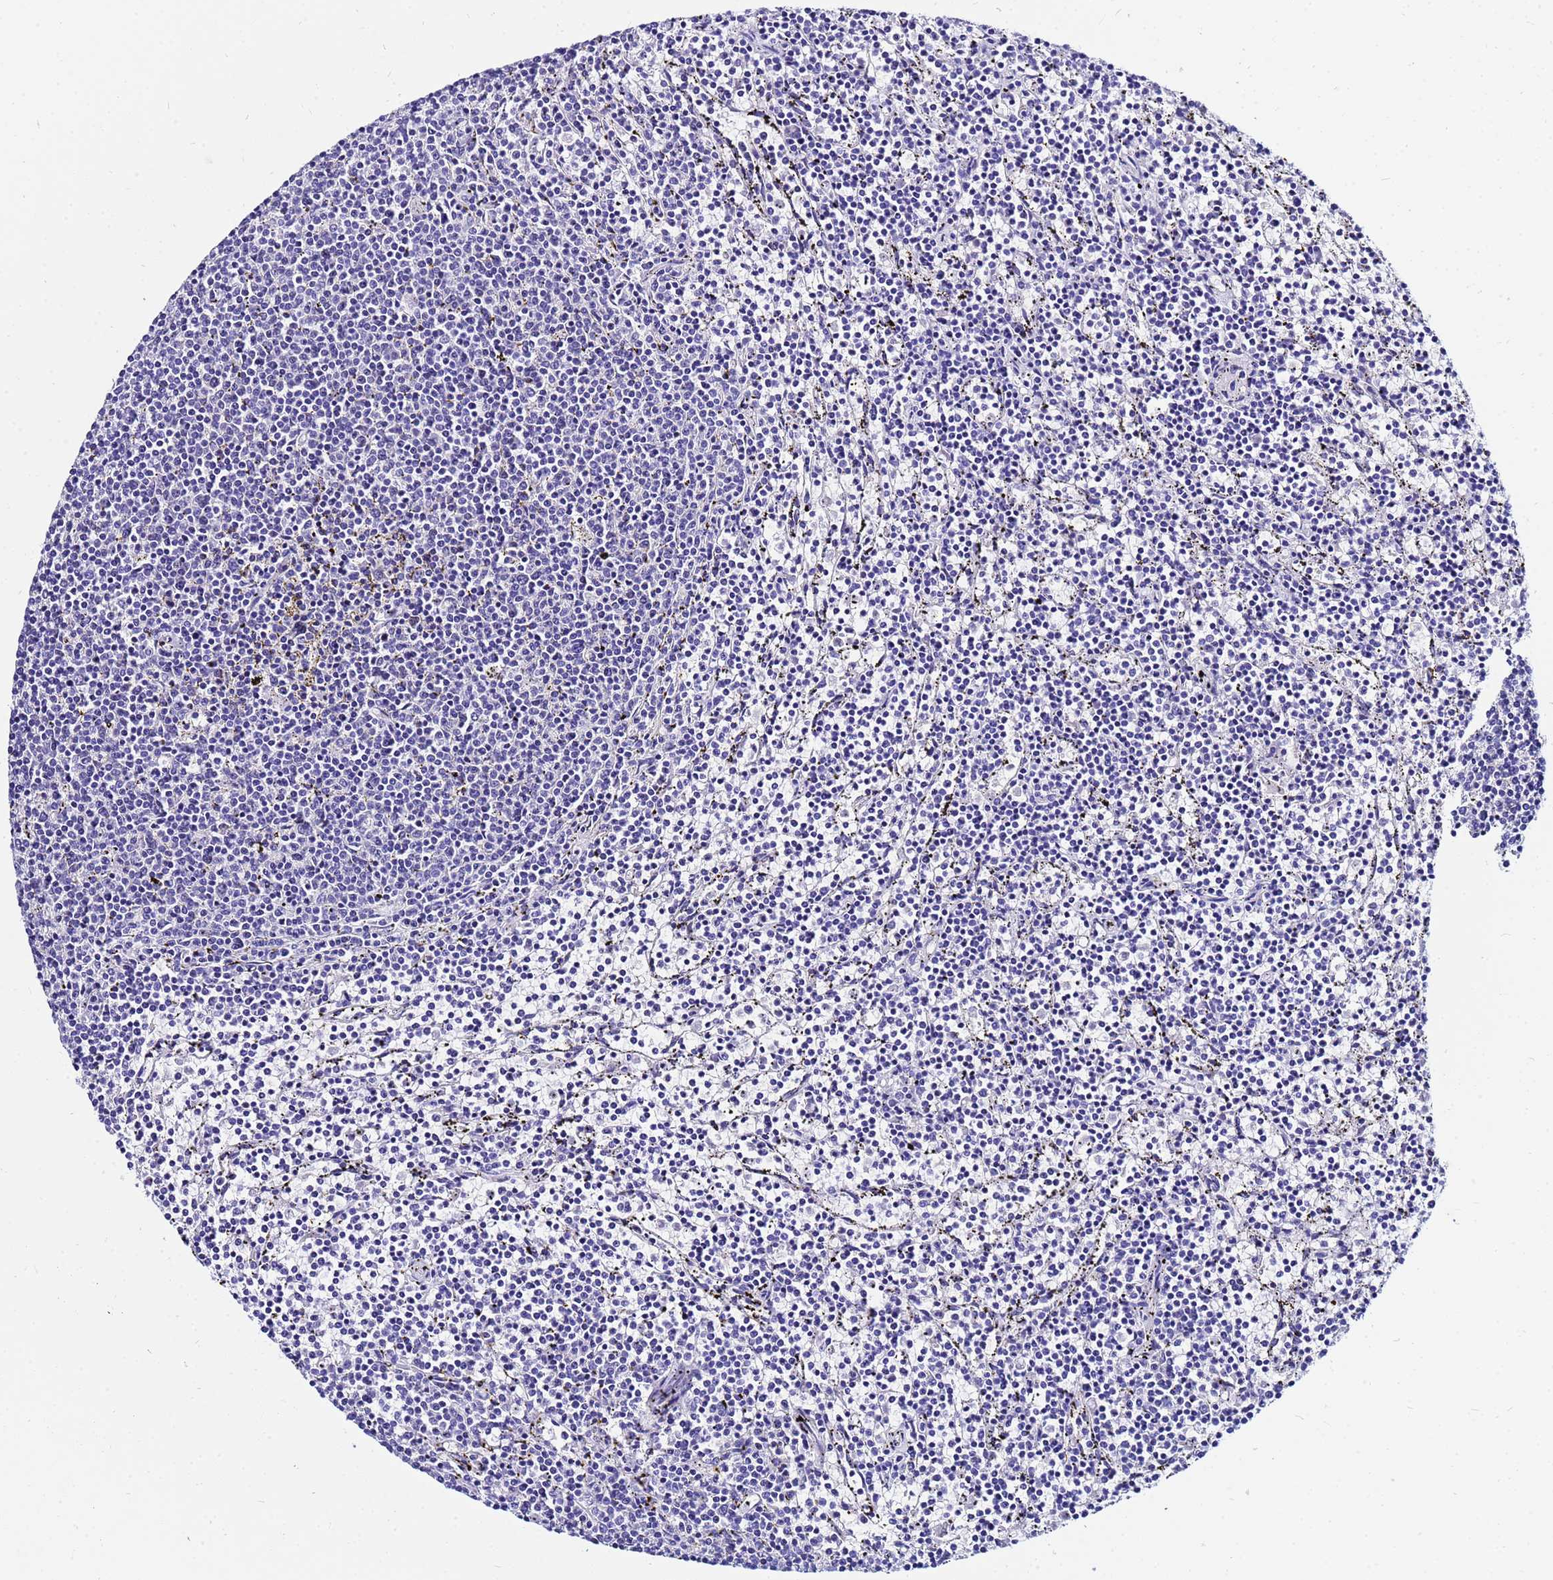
{"staining": {"intensity": "negative", "quantity": "none", "location": "none"}, "tissue": "lymphoma", "cell_type": "Tumor cells", "image_type": "cancer", "snomed": [{"axis": "morphology", "description": "Malignant lymphoma, non-Hodgkin's type, Low grade"}, {"axis": "topography", "description": "Spleen"}], "caption": "This is a photomicrograph of immunohistochemistry (IHC) staining of malignant lymphoma, non-Hodgkin's type (low-grade), which shows no staining in tumor cells. Nuclei are stained in blue.", "gene": "PPP1R14C", "patient": {"sex": "female", "age": 50}}